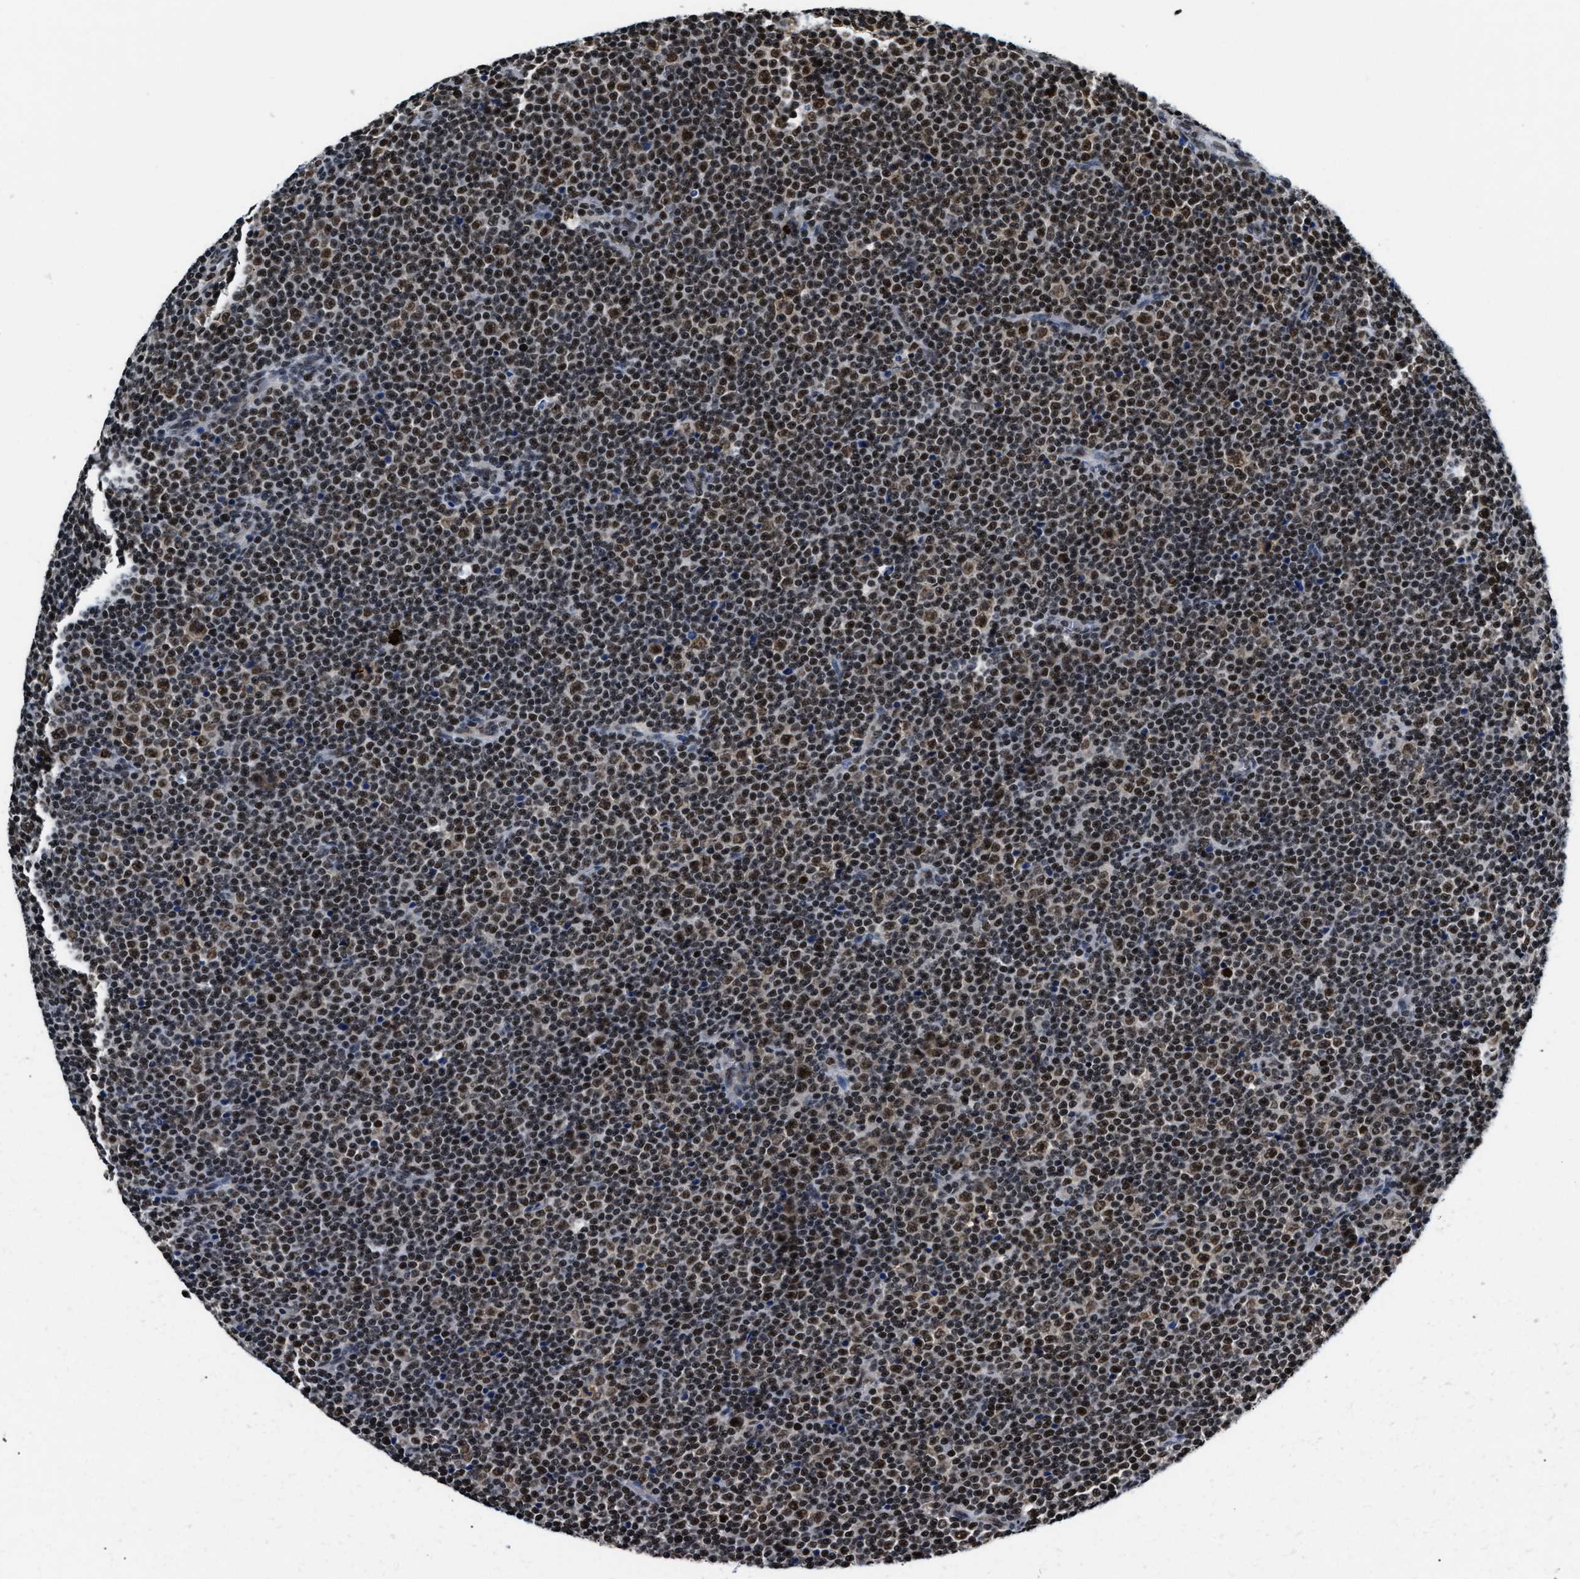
{"staining": {"intensity": "strong", "quantity": ">75%", "location": "nuclear"}, "tissue": "lymphoma", "cell_type": "Tumor cells", "image_type": "cancer", "snomed": [{"axis": "morphology", "description": "Malignant lymphoma, non-Hodgkin's type, Low grade"}, {"axis": "topography", "description": "Lymph node"}], "caption": "Approximately >75% of tumor cells in malignant lymphoma, non-Hodgkin's type (low-grade) reveal strong nuclear protein expression as visualized by brown immunohistochemical staining.", "gene": "CCNDBP1", "patient": {"sex": "female", "age": 67}}